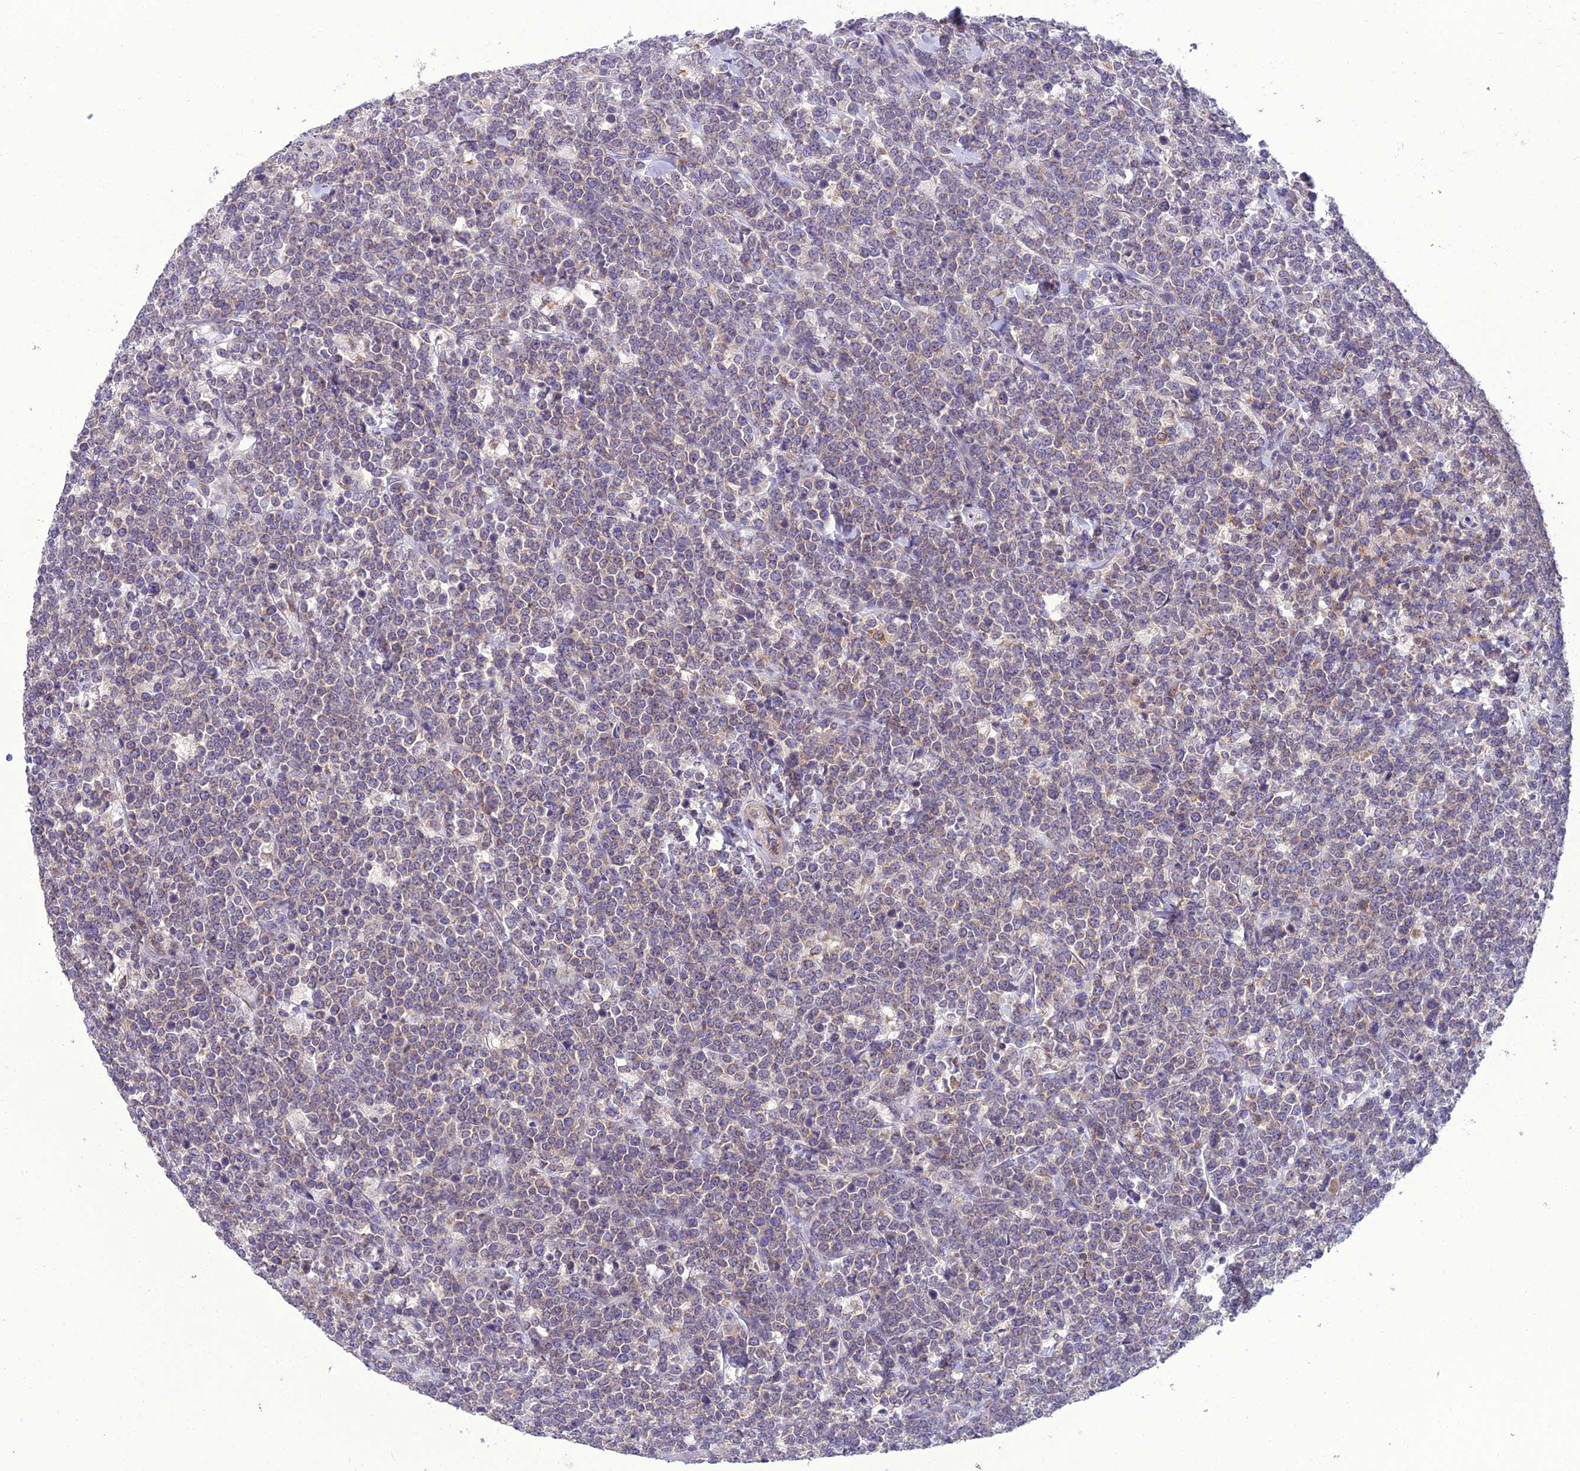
{"staining": {"intensity": "weak", "quantity": "25%-75%", "location": "cytoplasmic/membranous"}, "tissue": "lymphoma", "cell_type": "Tumor cells", "image_type": "cancer", "snomed": [{"axis": "morphology", "description": "Malignant lymphoma, non-Hodgkin's type, High grade"}, {"axis": "topography", "description": "Small intestine"}], "caption": "High-grade malignant lymphoma, non-Hodgkin's type was stained to show a protein in brown. There is low levels of weak cytoplasmic/membranous expression in about 25%-75% of tumor cells. (Brightfield microscopy of DAB IHC at high magnification).", "gene": "GOLPH3", "patient": {"sex": "male", "age": 8}}